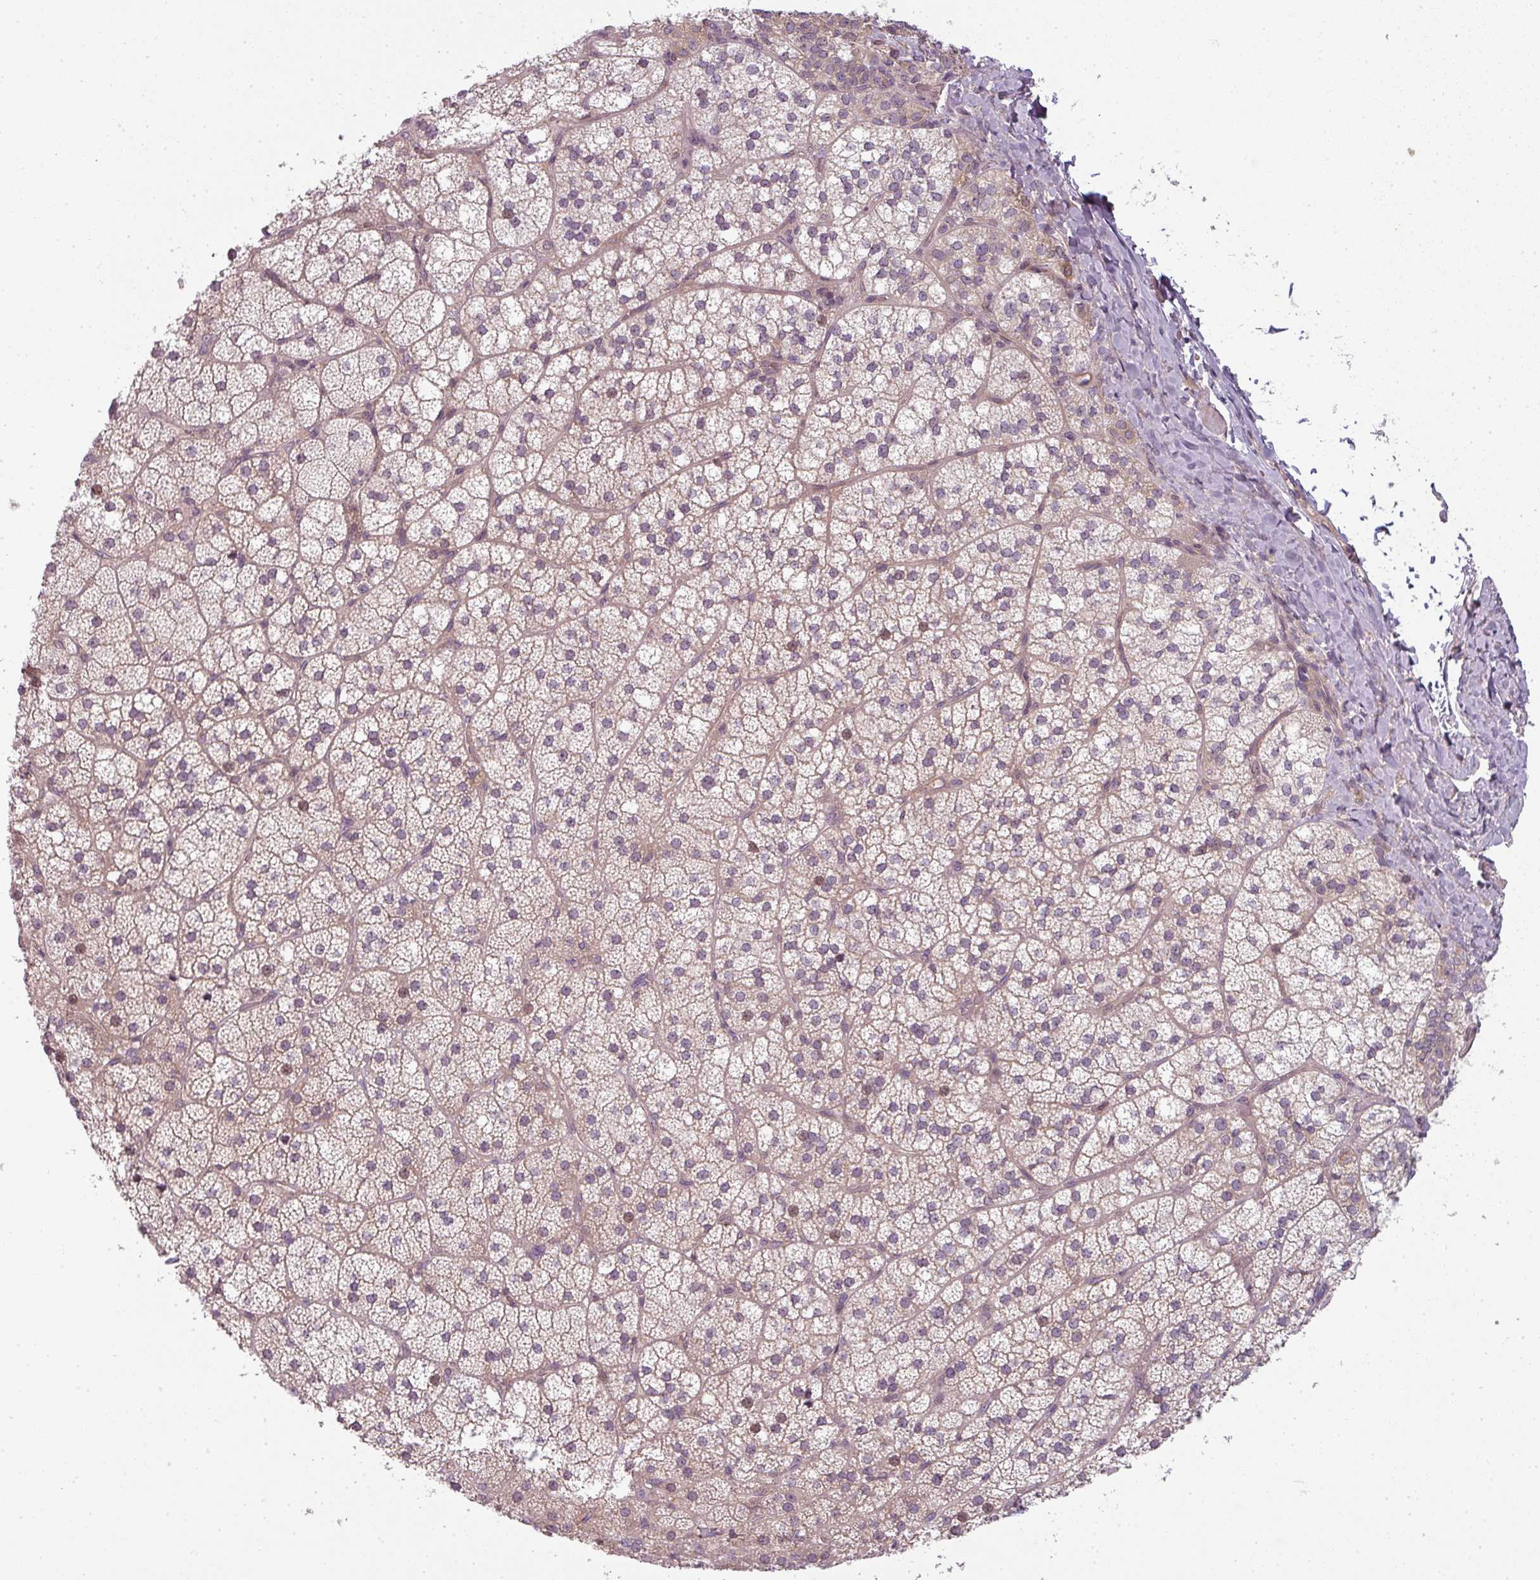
{"staining": {"intensity": "moderate", "quantity": "25%-75%", "location": "cytoplasmic/membranous"}, "tissue": "adrenal gland", "cell_type": "Glandular cells", "image_type": "normal", "snomed": [{"axis": "morphology", "description": "Normal tissue, NOS"}, {"axis": "topography", "description": "Adrenal gland"}], "caption": "Benign adrenal gland displays moderate cytoplasmic/membranous staining in approximately 25%-75% of glandular cells.", "gene": "SLC16A9", "patient": {"sex": "male", "age": 53}}